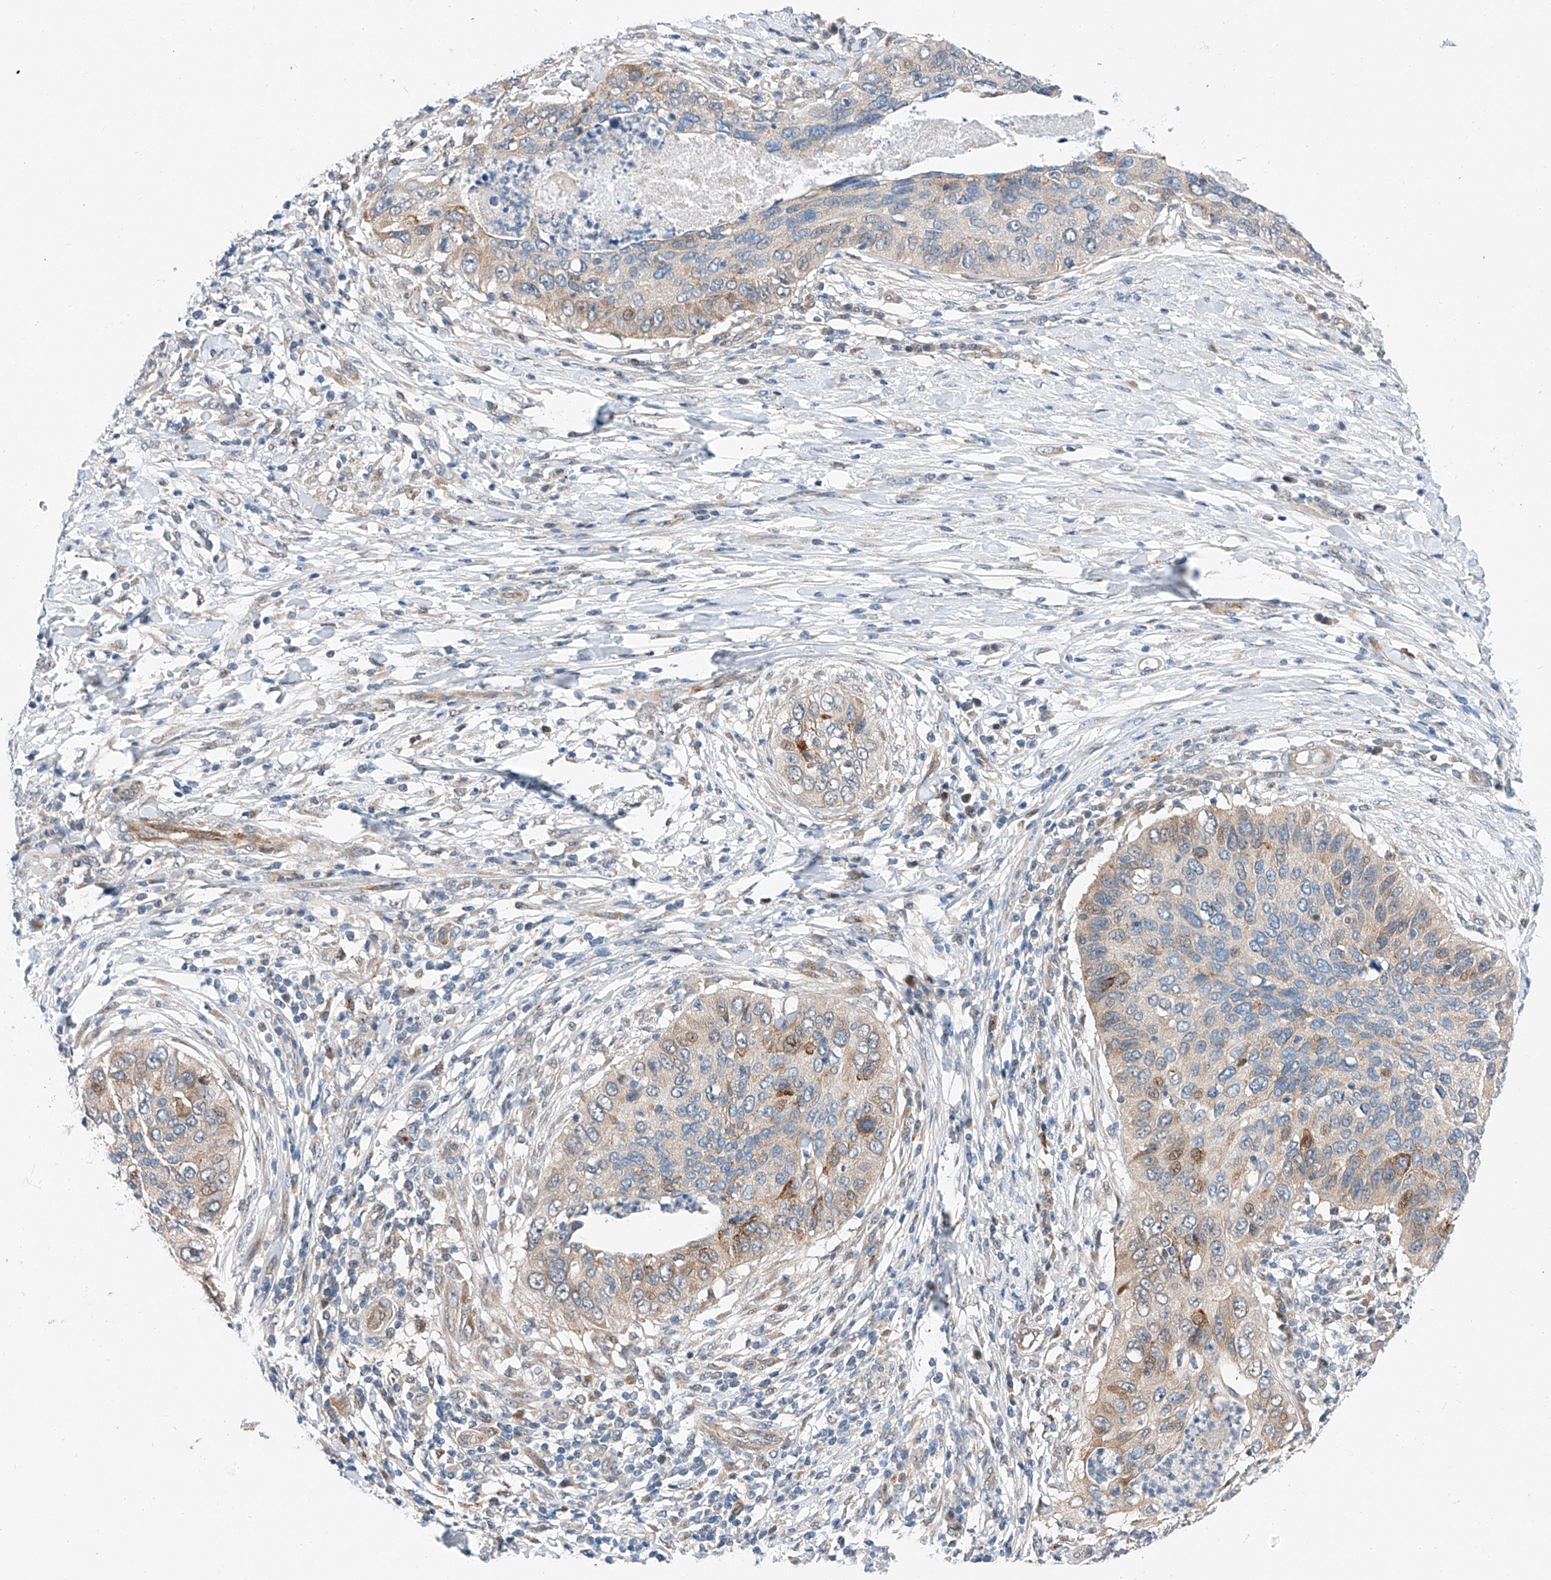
{"staining": {"intensity": "weak", "quantity": "<25%", "location": "cytoplasmic/membranous"}, "tissue": "cervical cancer", "cell_type": "Tumor cells", "image_type": "cancer", "snomed": [{"axis": "morphology", "description": "Squamous cell carcinoma, NOS"}, {"axis": "topography", "description": "Cervix"}], "caption": "Immunohistochemistry (IHC) image of neoplastic tissue: squamous cell carcinoma (cervical) stained with DAB (3,3'-diaminobenzidine) displays no significant protein staining in tumor cells. (DAB immunohistochemistry (IHC) visualized using brightfield microscopy, high magnification).", "gene": "CLDND1", "patient": {"sex": "female", "age": 38}}